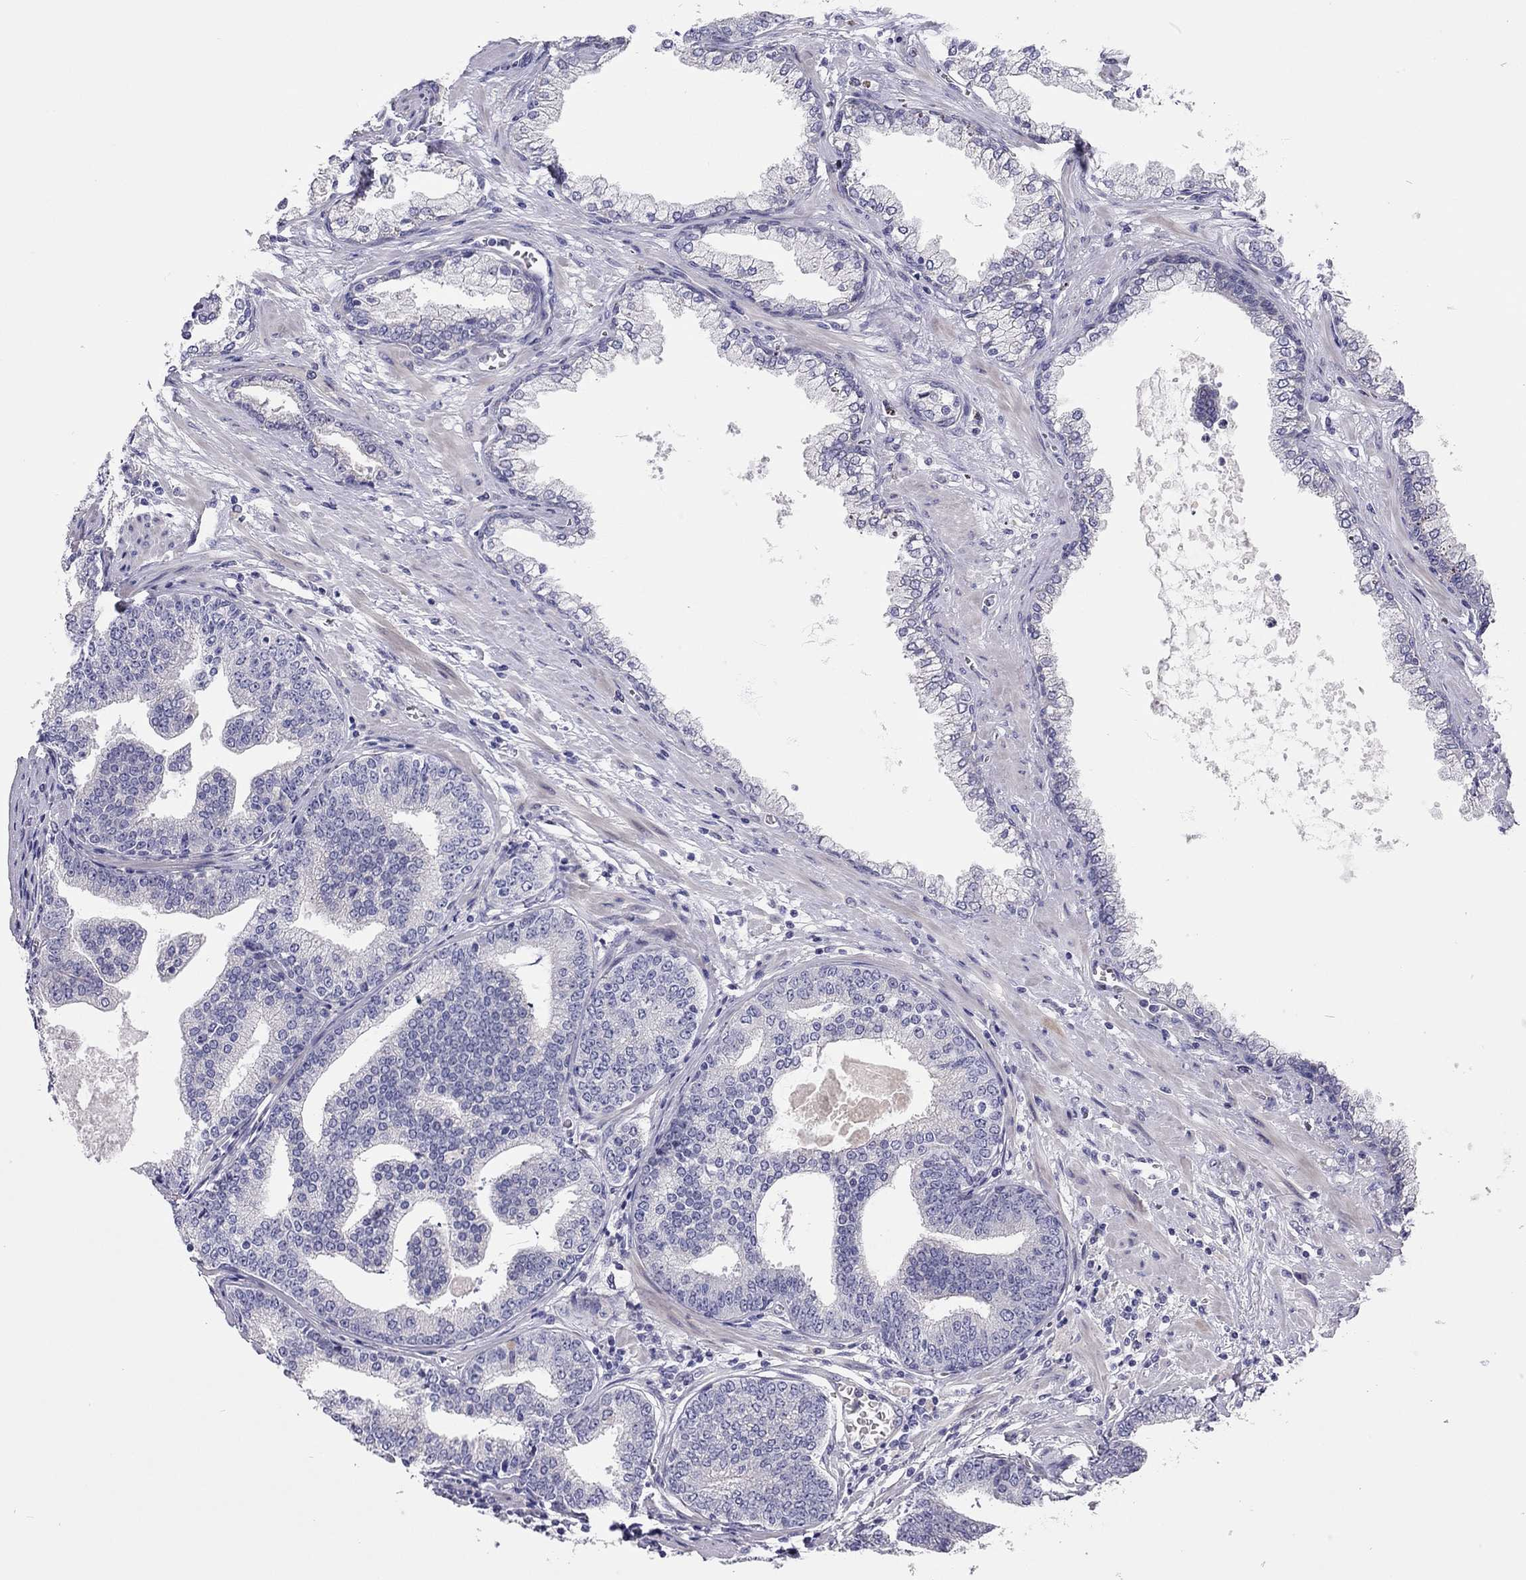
{"staining": {"intensity": "negative", "quantity": "none", "location": "none"}, "tissue": "prostate cancer", "cell_type": "Tumor cells", "image_type": "cancer", "snomed": [{"axis": "morphology", "description": "Adenocarcinoma, NOS"}, {"axis": "topography", "description": "Prostate"}], "caption": "Micrograph shows no protein positivity in tumor cells of adenocarcinoma (prostate) tissue. (IHC, brightfield microscopy, high magnification).", "gene": "SCARB1", "patient": {"sex": "male", "age": 64}}